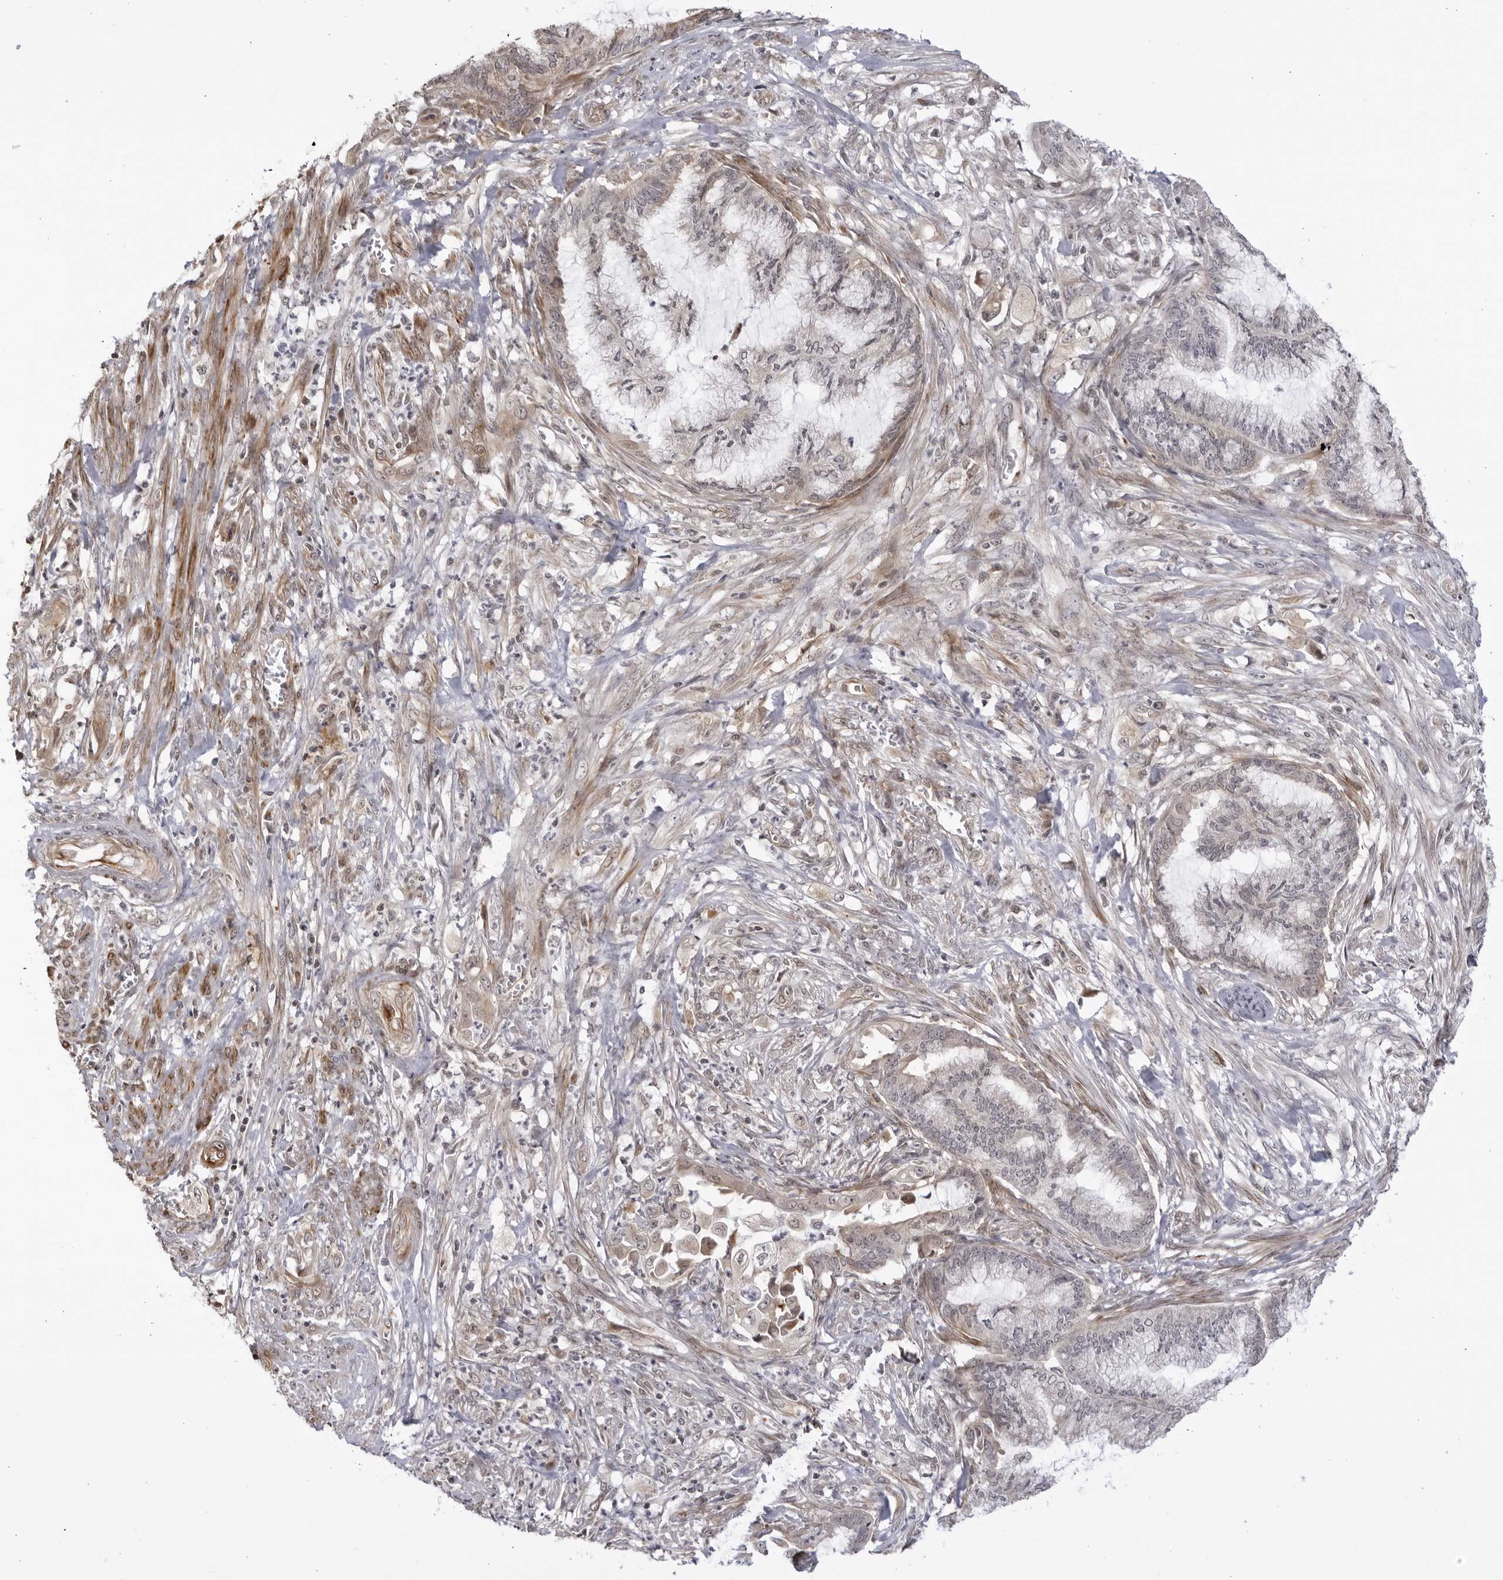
{"staining": {"intensity": "weak", "quantity": "<25%", "location": "cytoplasmic/membranous"}, "tissue": "endometrial cancer", "cell_type": "Tumor cells", "image_type": "cancer", "snomed": [{"axis": "morphology", "description": "Adenocarcinoma, NOS"}, {"axis": "topography", "description": "Endometrium"}], "caption": "This is an immunohistochemistry (IHC) micrograph of endometrial adenocarcinoma. There is no positivity in tumor cells.", "gene": "CNBD1", "patient": {"sex": "female", "age": 86}}